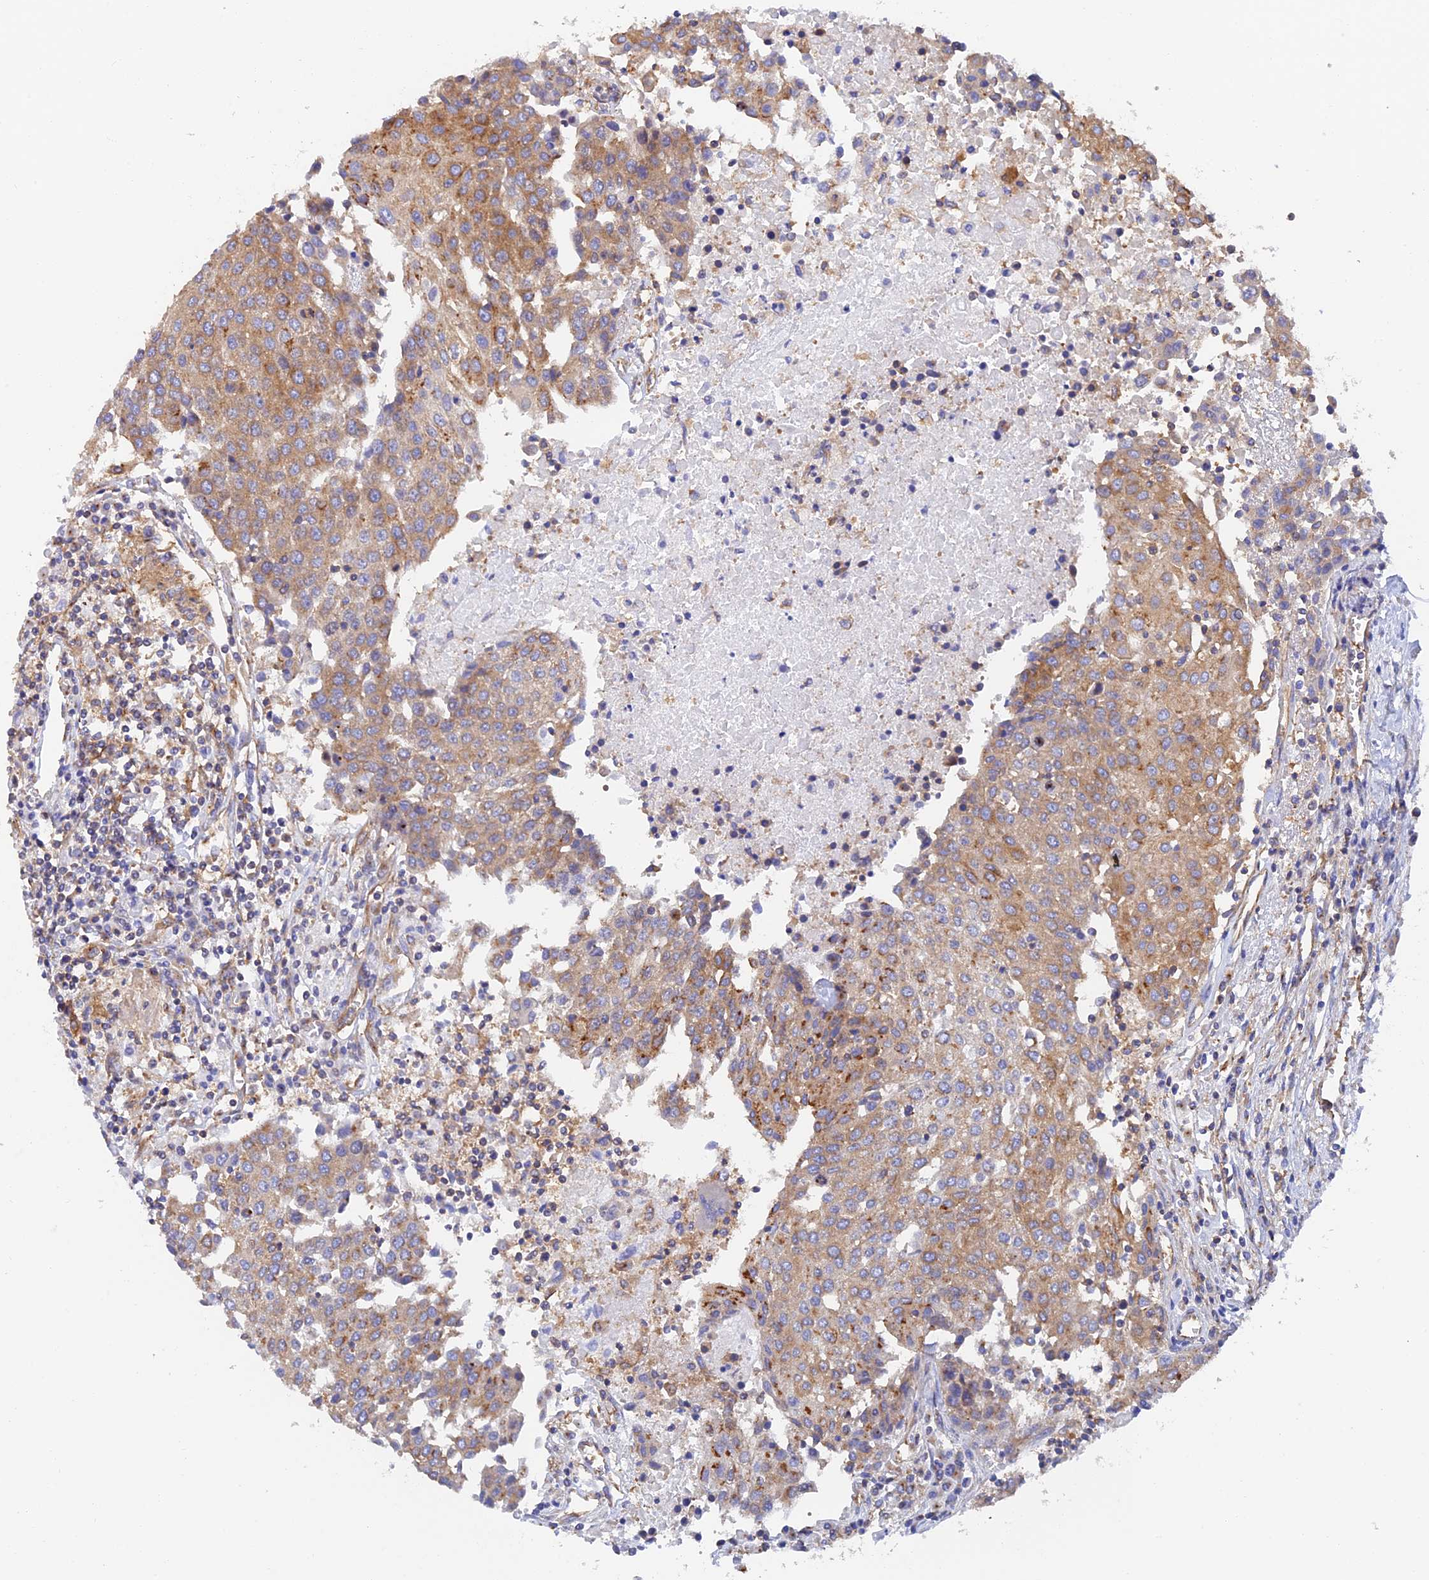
{"staining": {"intensity": "moderate", "quantity": ">75%", "location": "cytoplasmic/membranous"}, "tissue": "urothelial cancer", "cell_type": "Tumor cells", "image_type": "cancer", "snomed": [{"axis": "morphology", "description": "Urothelial carcinoma, High grade"}, {"axis": "topography", "description": "Urinary bladder"}], "caption": "This histopathology image exhibits urothelial cancer stained with immunohistochemistry (IHC) to label a protein in brown. The cytoplasmic/membranous of tumor cells show moderate positivity for the protein. Nuclei are counter-stained blue.", "gene": "DCTN2", "patient": {"sex": "female", "age": 85}}